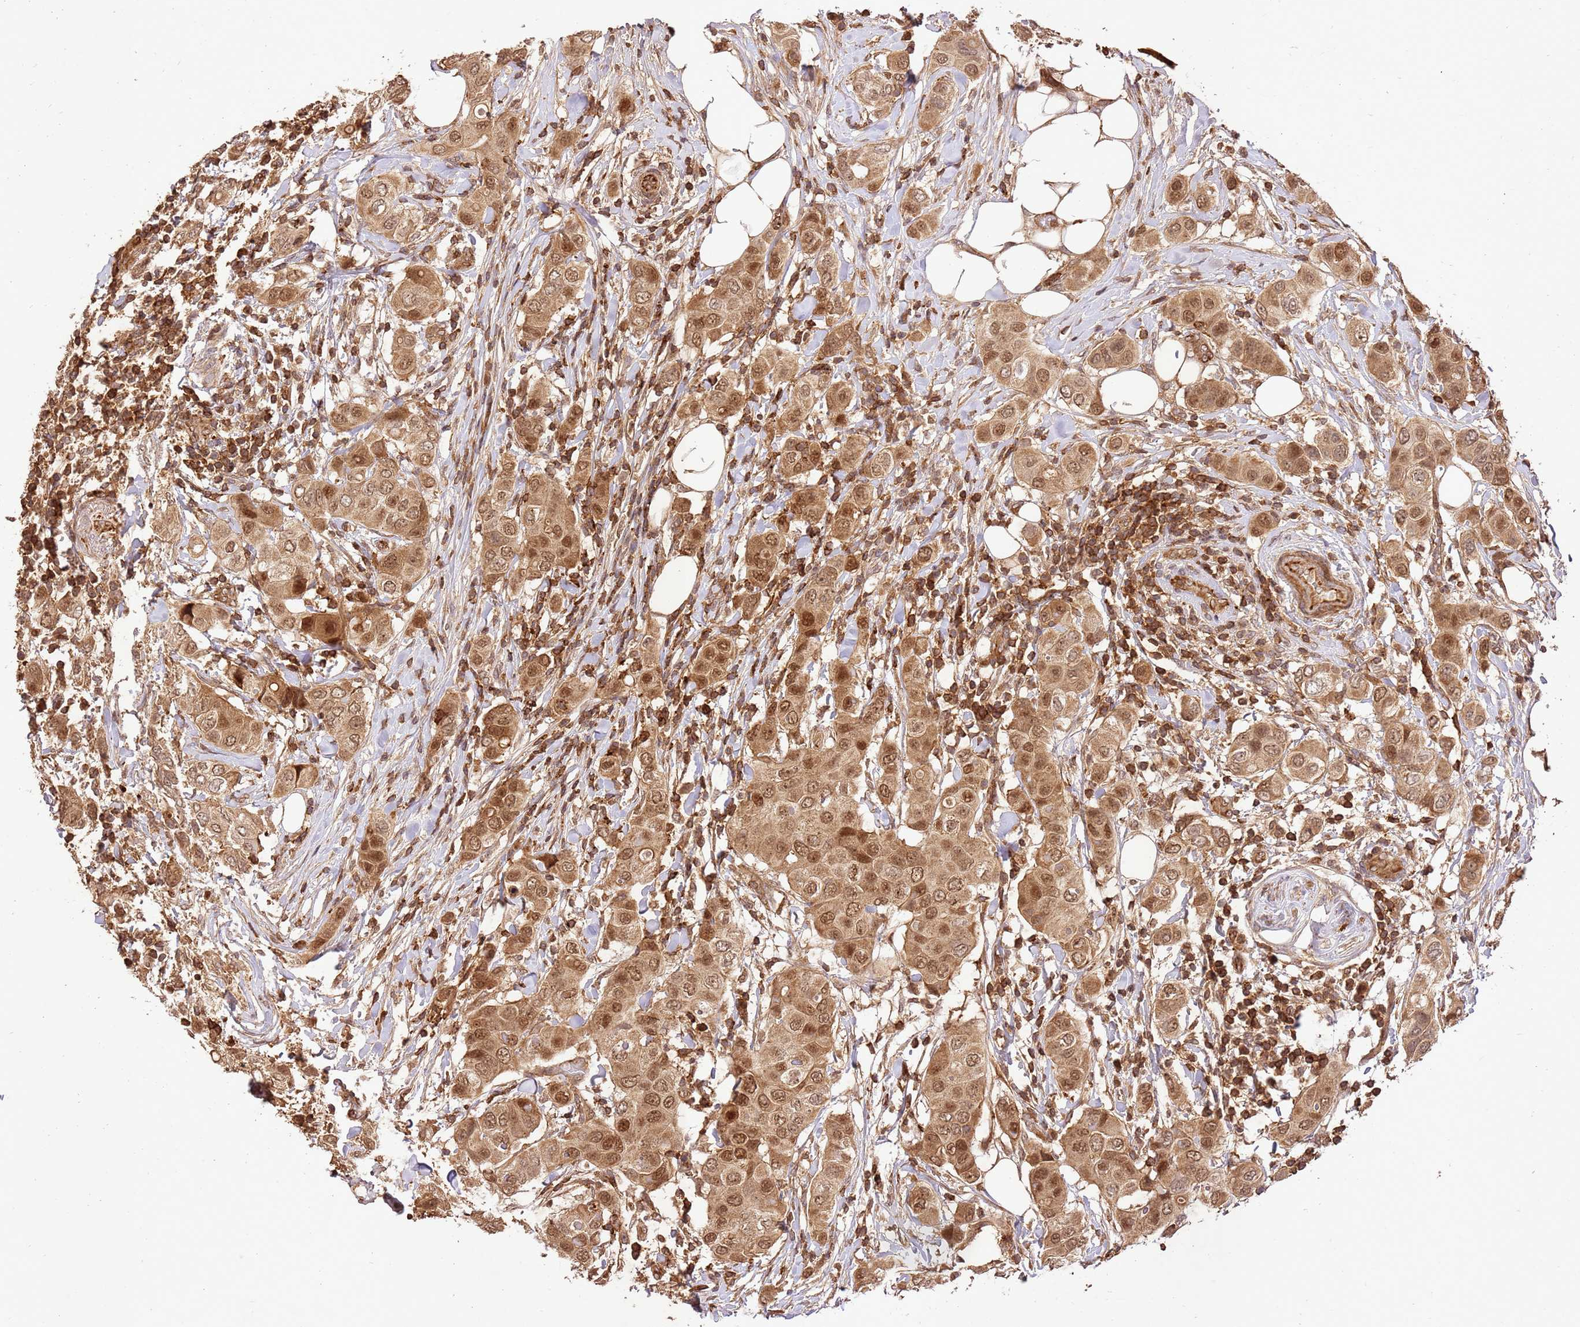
{"staining": {"intensity": "moderate", "quantity": ">75%", "location": "cytoplasmic/membranous,nuclear"}, "tissue": "breast cancer", "cell_type": "Tumor cells", "image_type": "cancer", "snomed": [{"axis": "morphology", "description": "Lobular carcinoma"}, {"axis": "topography", "description": "Breast"}], "caption": "Human lobular carcinoma (breast) stained for a protein (brown) shows moderate cytoplasmic/membranous and nuclear positive staining in approximately >75% of tumor cells.", "gene": "KATNAL2", "patient": {"sex": "female", "age": 51}}